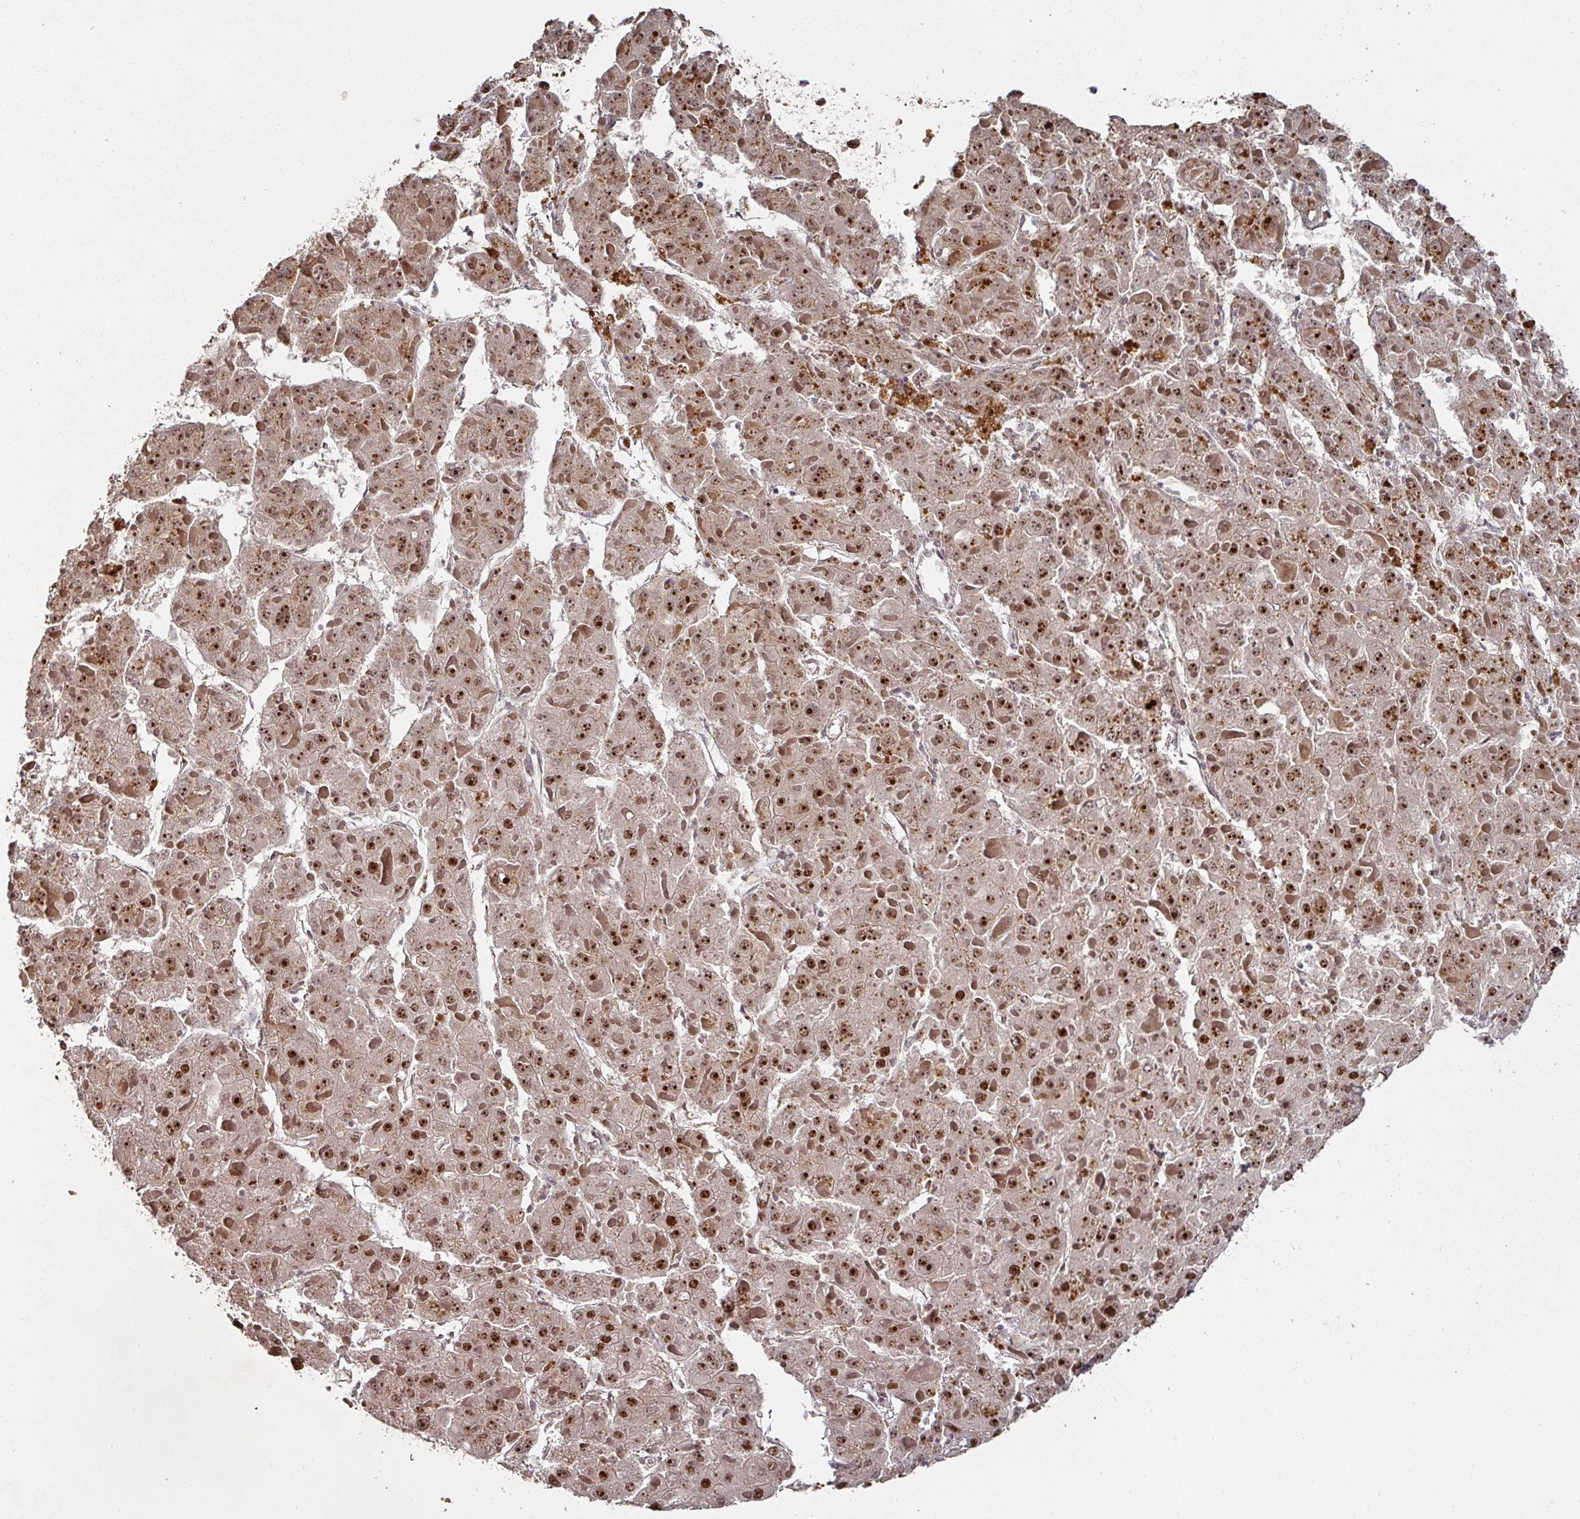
{"staining": {"intensity": "moderate", "quantity": ">75%", "location": "nuclear"}, "tissue": "liver cancer", "cell_type": "Tumor cells", "image_type": "cancer", "snomed": [{"axis": "morphology", "description": "Carcinoma, Hepatocellular, NOS"}, {"axis": "topography", "description": "Liver"}], "caption": "Liver hepatocellular carcinoma was stained to show a protein in brown. There is medium levels of moderate nuclear expression in about >75% of tumor cells. (DAB IHC with brightfield microscopy, high magnification).", "gene": "MEPCE", "patient": {"sex": "female", "age": 73}}